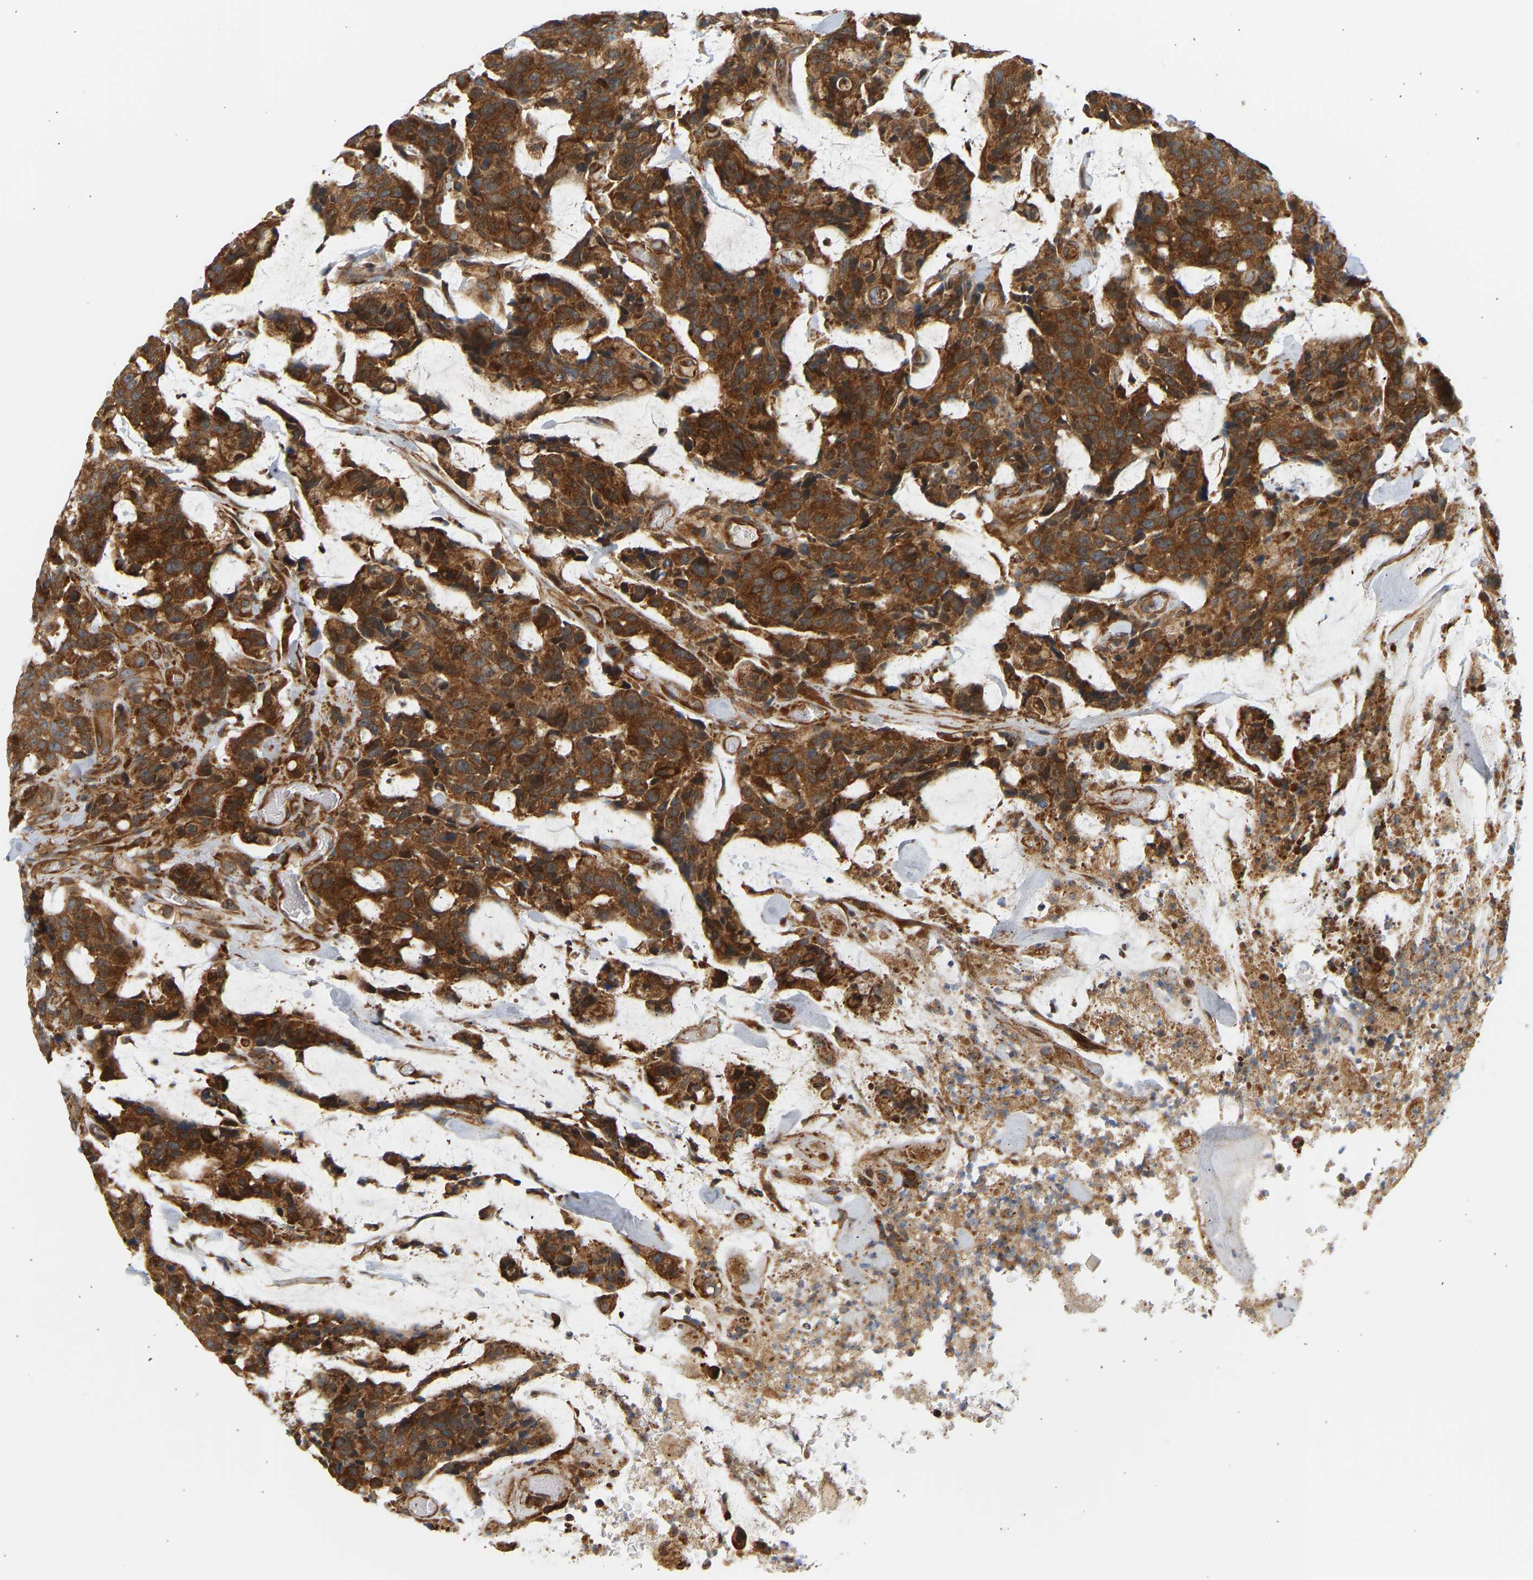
{"staining": {"intensity": "strong", "quantity": ">75%", "location": "cytoplasmic/membranous"}, "tissue": "colorectal cancer", "cell_type": "Tumor cells", "image_type": "cancer", "snomed": [{"axis": "morphology", "description": "Adenocarcinoma, NOS"}, {"axis": "topography", "description": "Colon"}], "caption": "A micrograph of human colorectal cancer (adenocarcinoma) stained for a protein shows strong cytoplasmic/membranous brown staining in tumor cells.", "gene": "CEP57", "patient": {"sex": "female", "age": 86}}